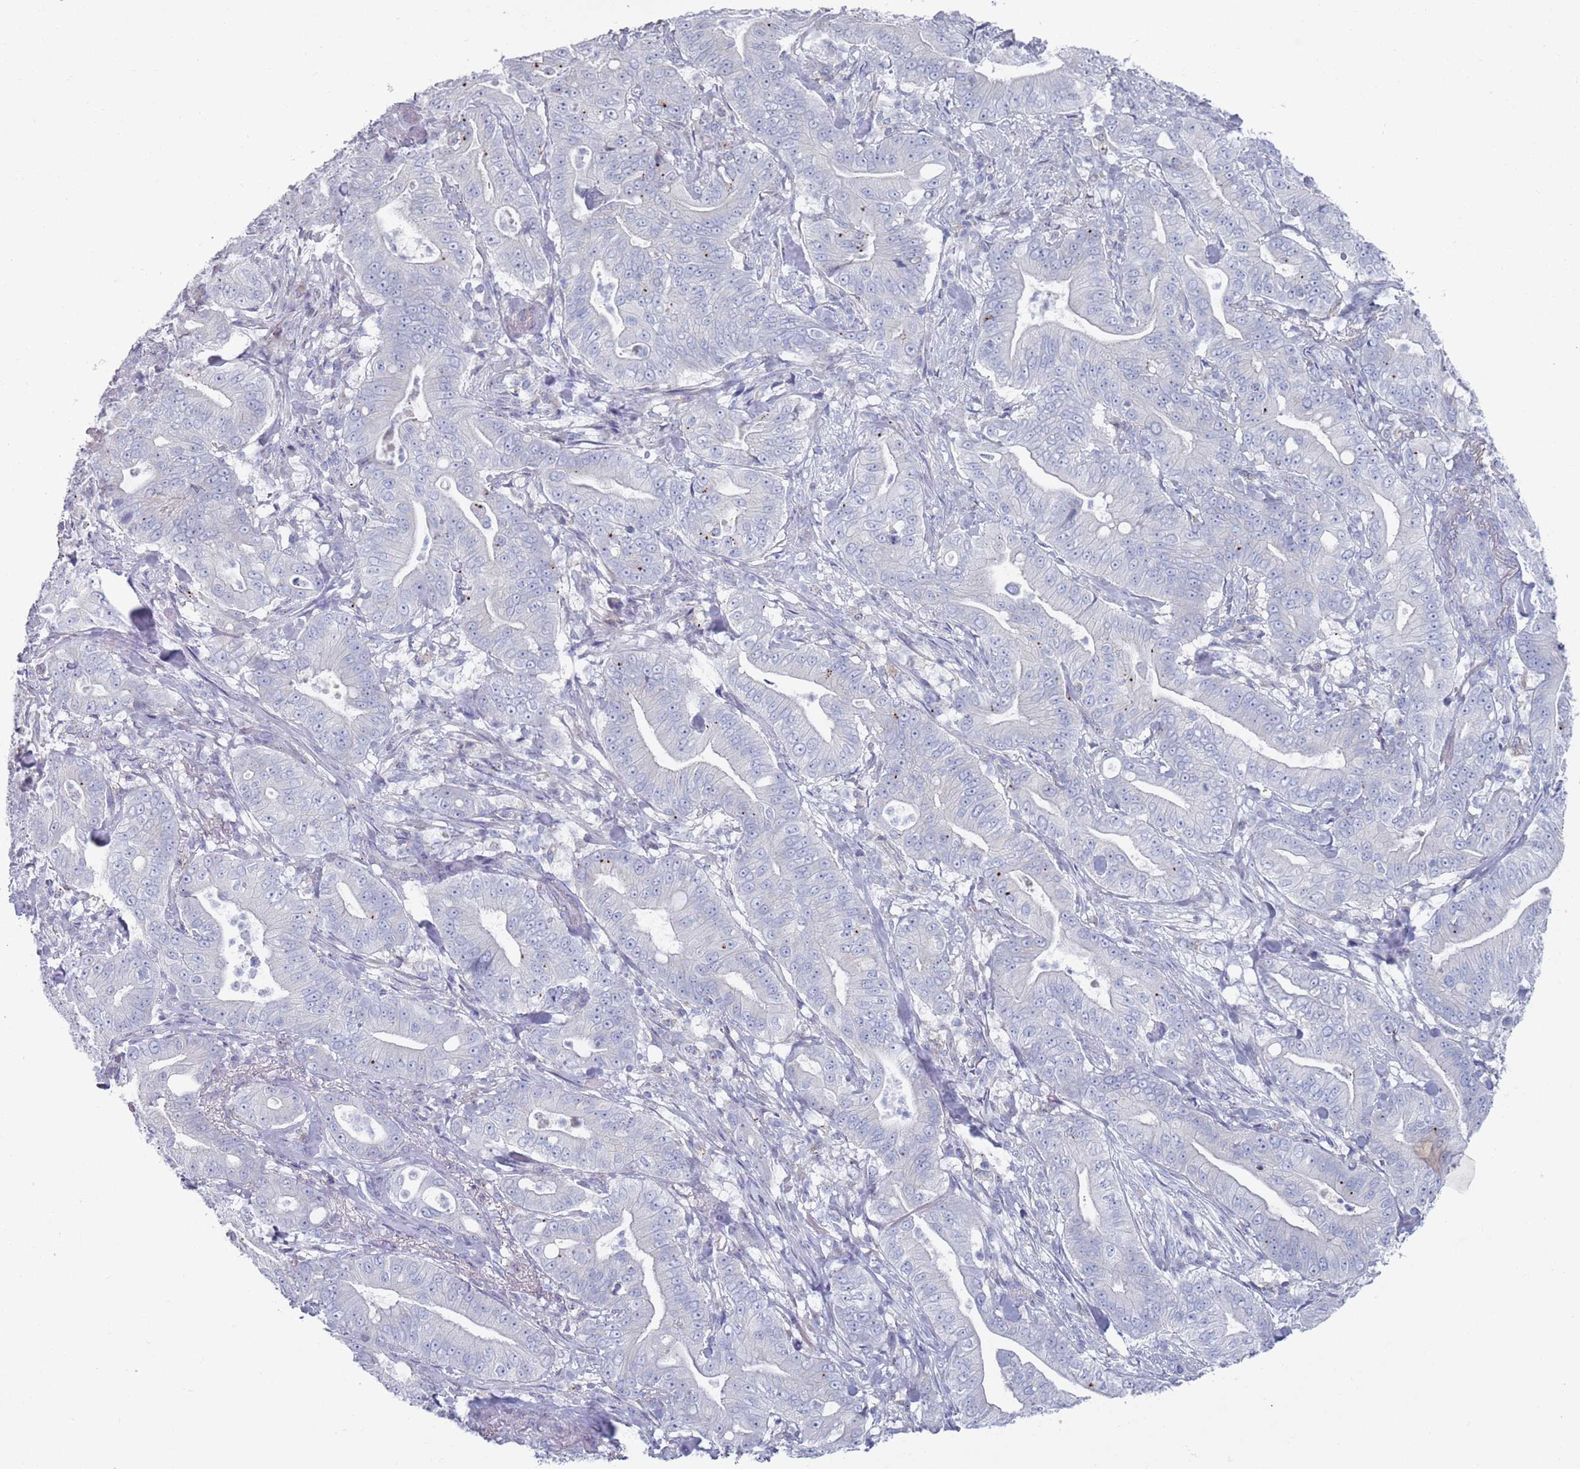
{"staining": {"intensity": "moderate", "quantity": "<25%", "location": "cytoplasmic/membranous"}, "tissue": "pancreatic cancer", "cell_type": "Tumor cells", "image_type": "cancer", "snomed": [{"axis": "morphology", "description": "Adenocarcinoma, NOS"}, {"axis": "topography", "description": "Pancreas"}], "caption": "Human pancreatic cancer (adenocarcinoma) stained for a protein (brown) displays moderate cytoplasmic/membranous positive expression in approximately <25% of tumor cells.", "gene": "MAT1A", "patient": {"sex": "male", "age": 71}}